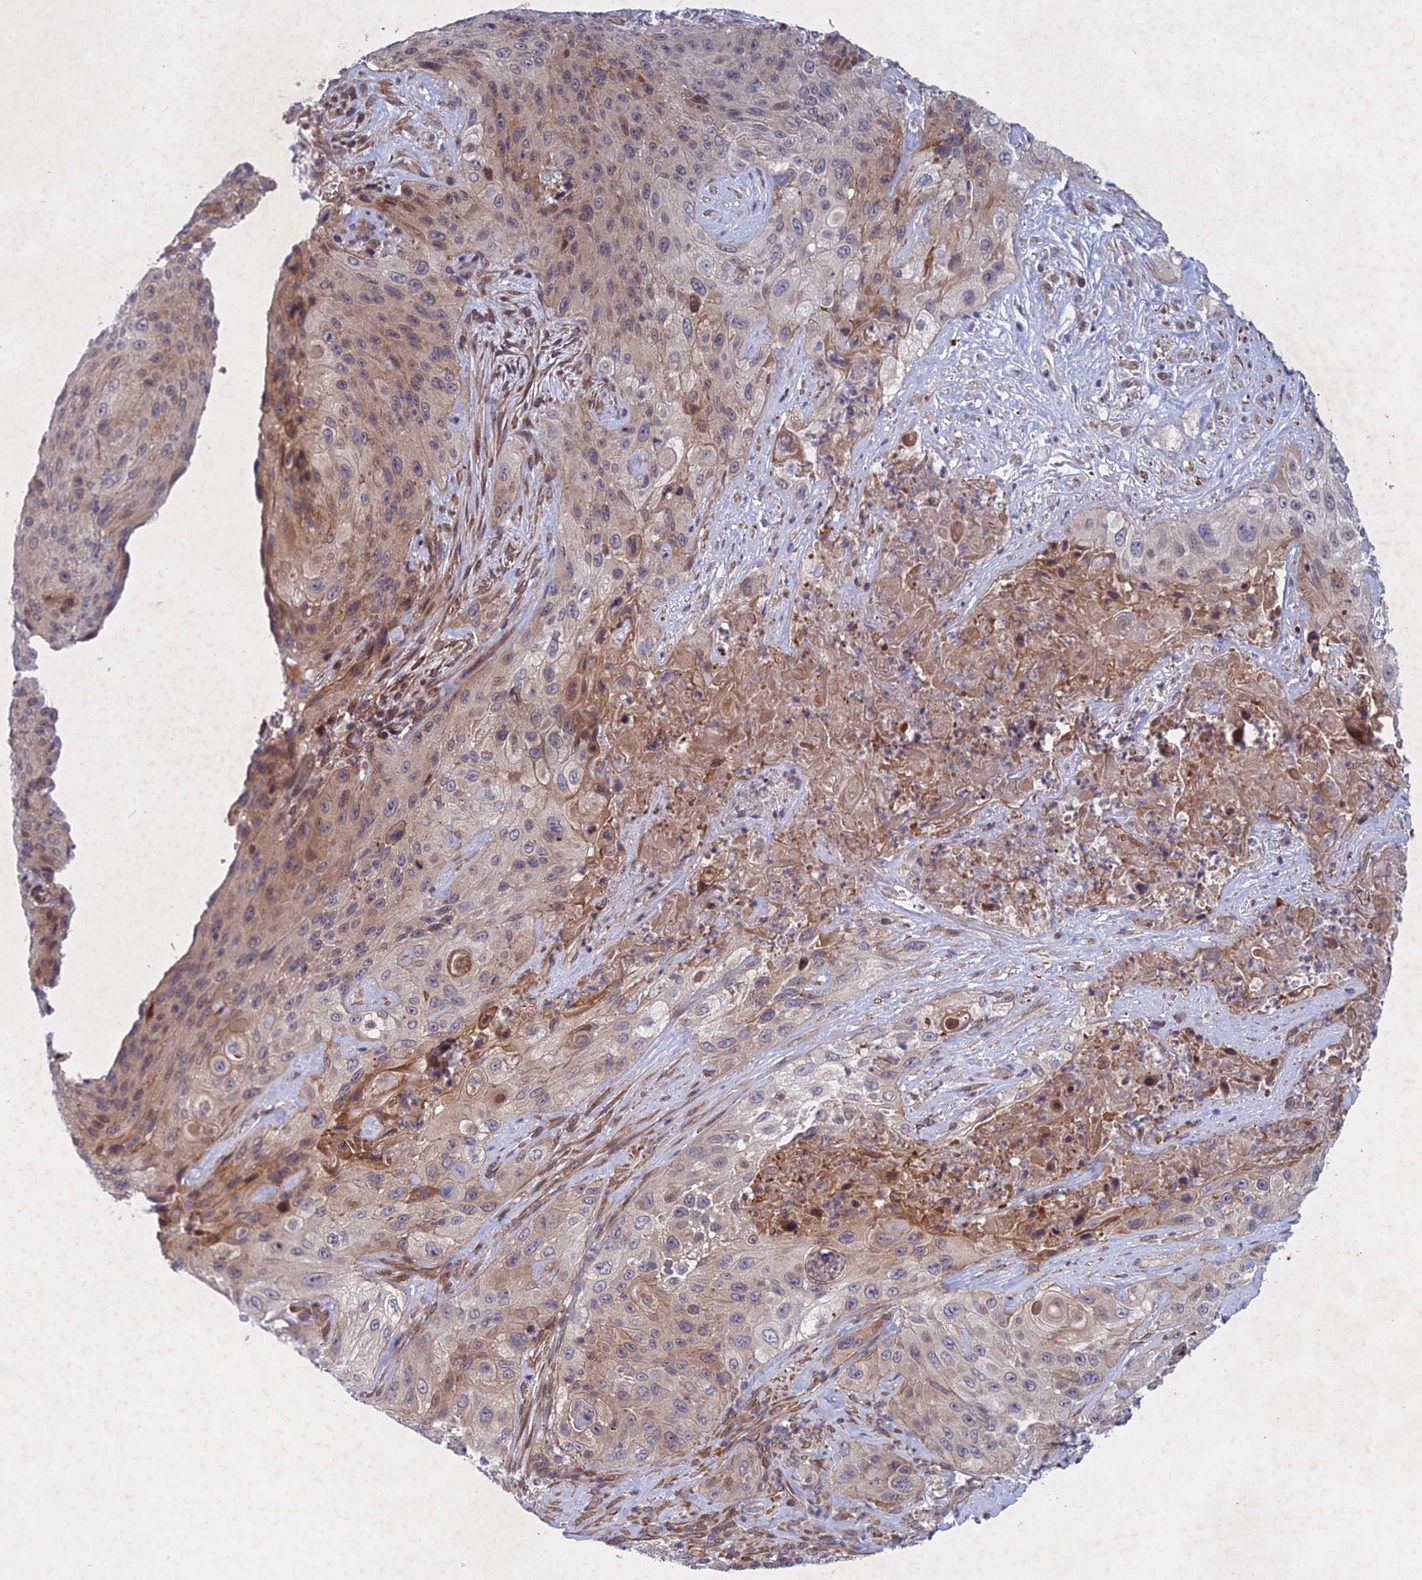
{"staining": {"intensity": "moderate", "quantity": "25%-75%", "location": "cytoplasmic/membranous"}, "tissue": "cervical cancer", "cell_type": "Tumor cells", "image_type": "cancer", "snomed": [{"axis": "morphology", "description": "Squamous cell carcinoma, NOS"}, {"axis": "topography", "description": "Cervix"}], "caption": "Protein staining displays moderate cytoplasmic/membranous positivity in about 25%-75% of tumor cells in squamous cell carcinoma (cervical).", "gene": "PTHLH", "patient": {"sex": "female", "age": 42}}